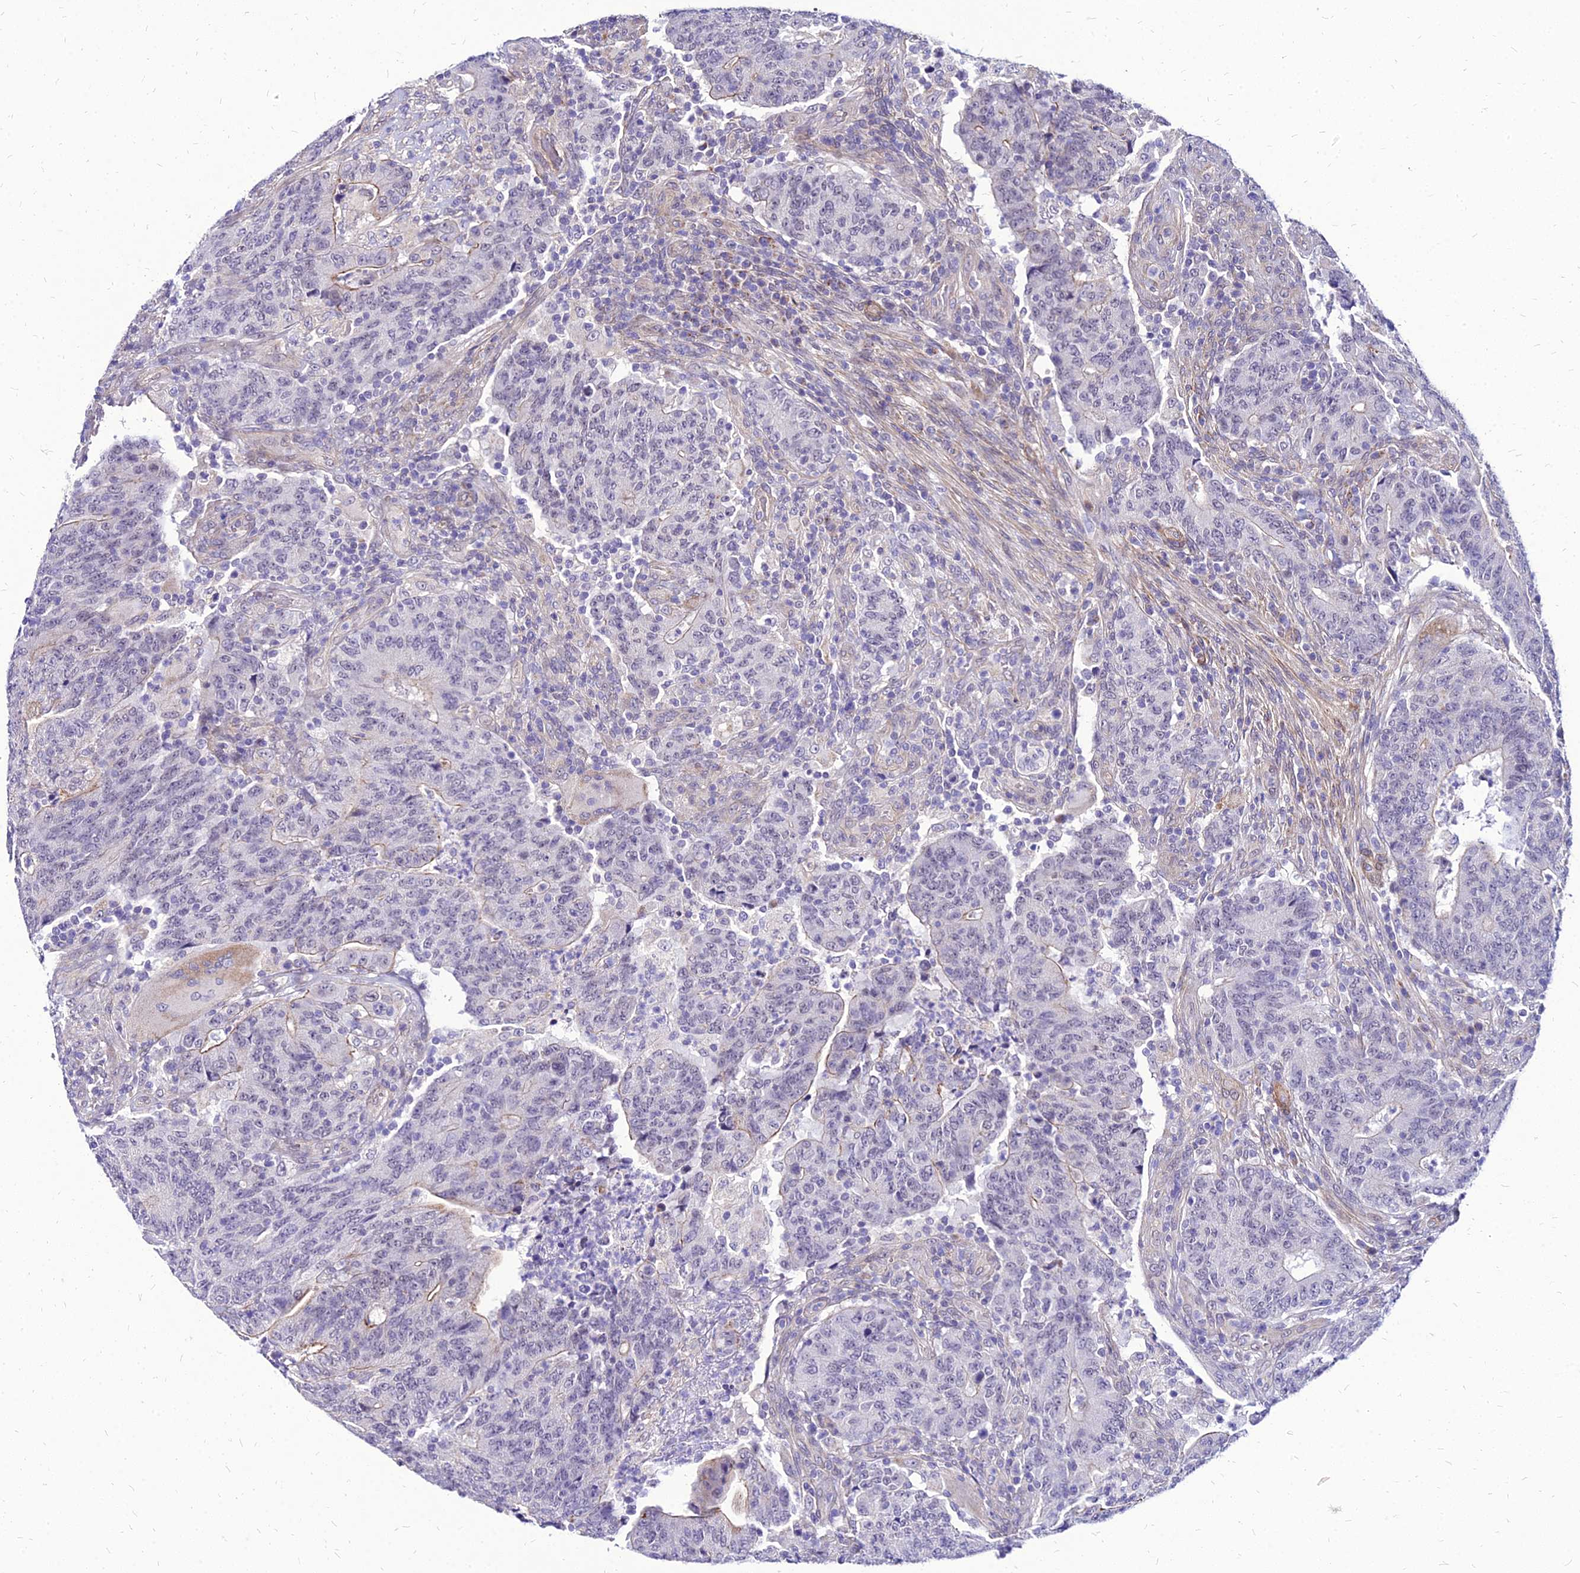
{"staining": {"intensity": "weak", "quantity": "<25%", "location": "cytoplasmic/membranous"}, "tissue": "colorectal cancer", "cell_type": "Tumor cells", "image_type": "cancer", "snomed": [{"axis": "morphology", "description": "Adenocarcinoma, NOS"}, {"axis": "topography", "description": "Colon"}], "caption": "The histopathology image exhibits no significant positivity in tumor cells of colorectal cancer (adenocarcinoma).", "gene": "YEATS2", "patient": {"sex": "female", "age": 75}}